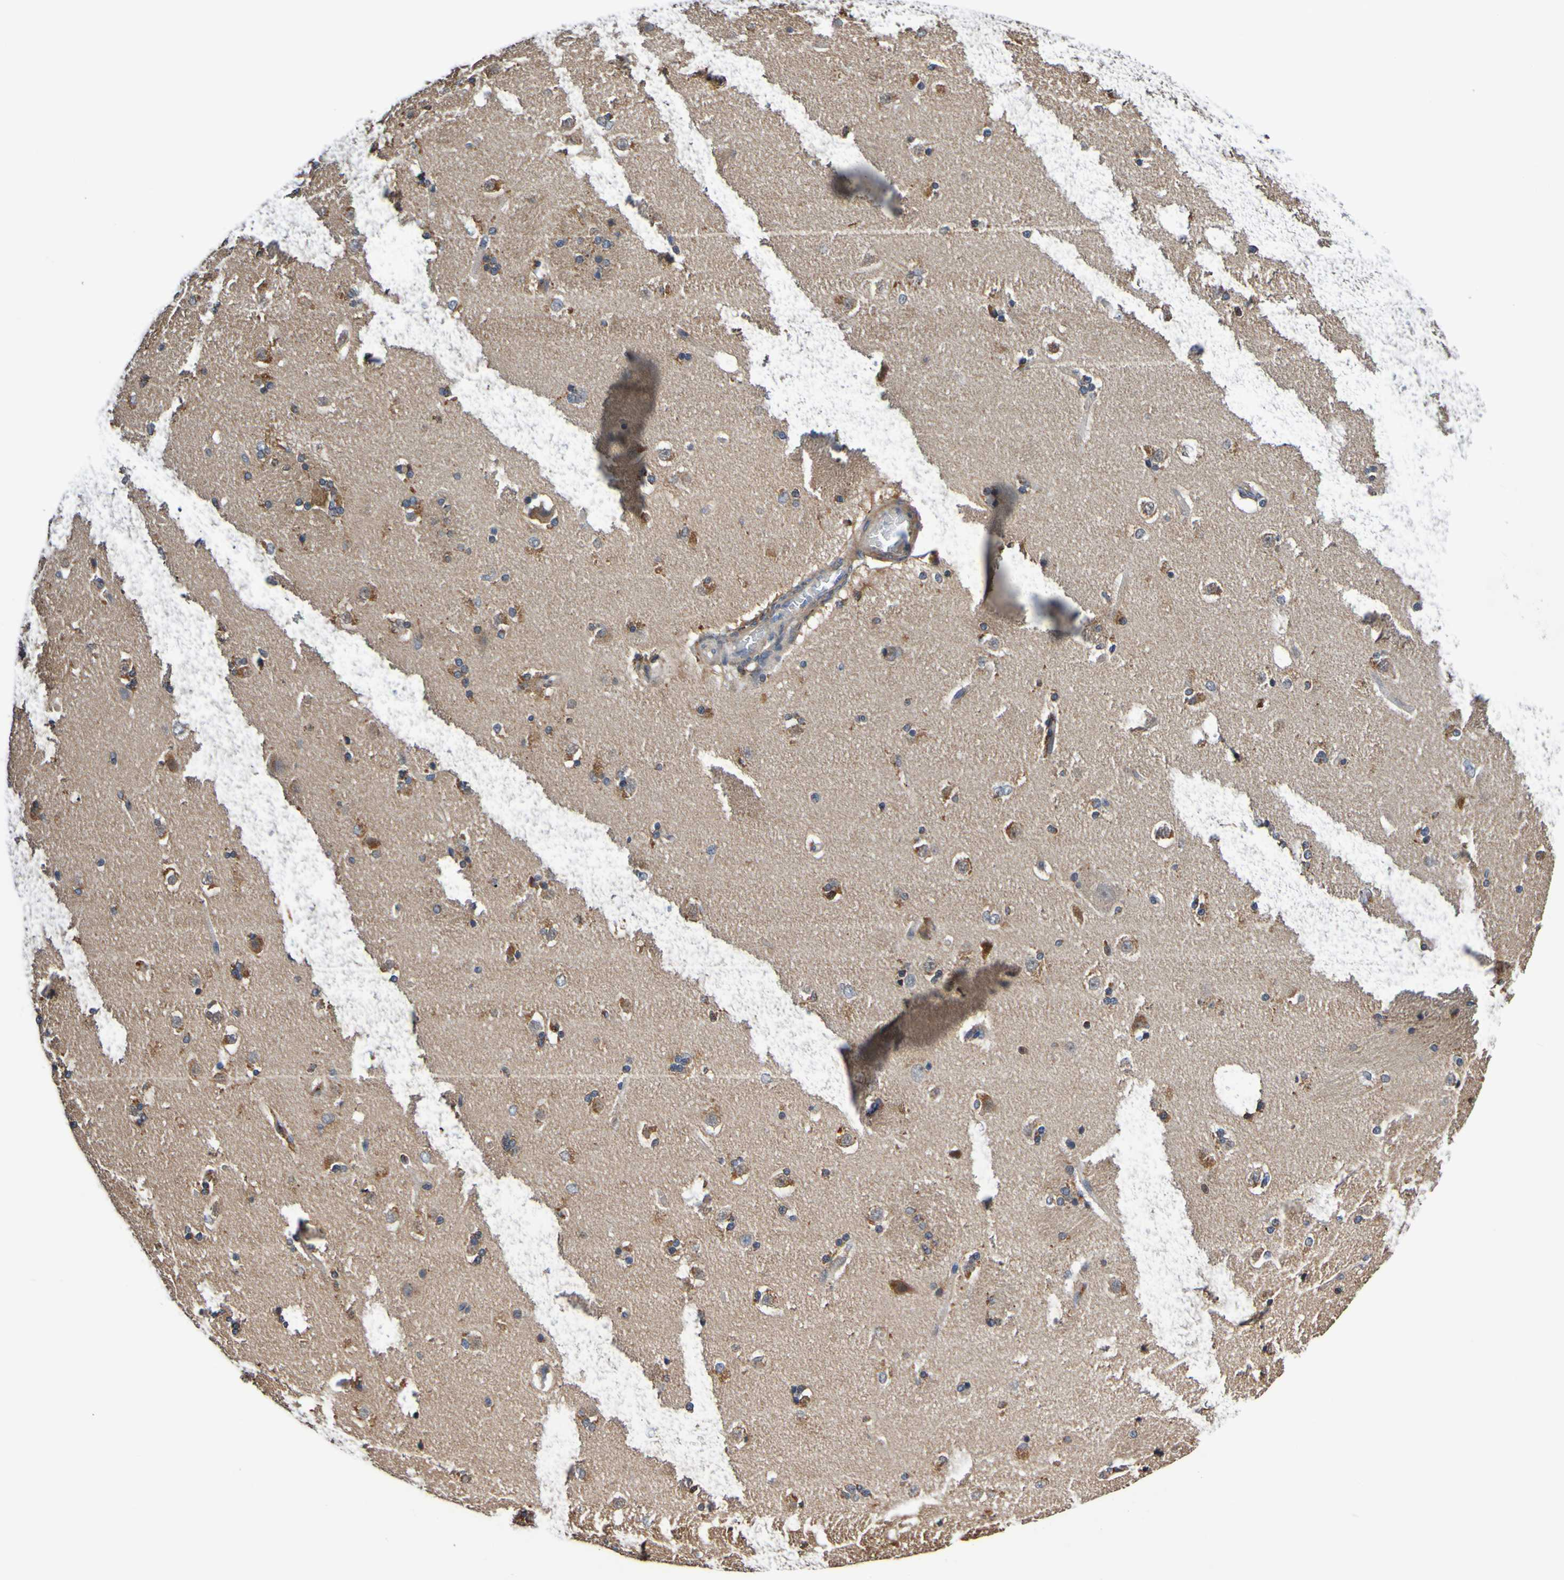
{"staining": {"intensity": "negative", "quantity": "none", "location": "none"}, "tissue": "caudate", "cell_type": "Glial cells", "image_type": "normal", "snomed": [{"axis": "morphology", "description": "Normal tissue, NOS"}, {"axis": "topography", "description": "Lateral ventricle wall"}], "caption": "Histopathology image shows no significant protein positivity in glial cells of normal caudate.", "gene": "METAP2", "patient": {"sex": "female", "age": 19}}